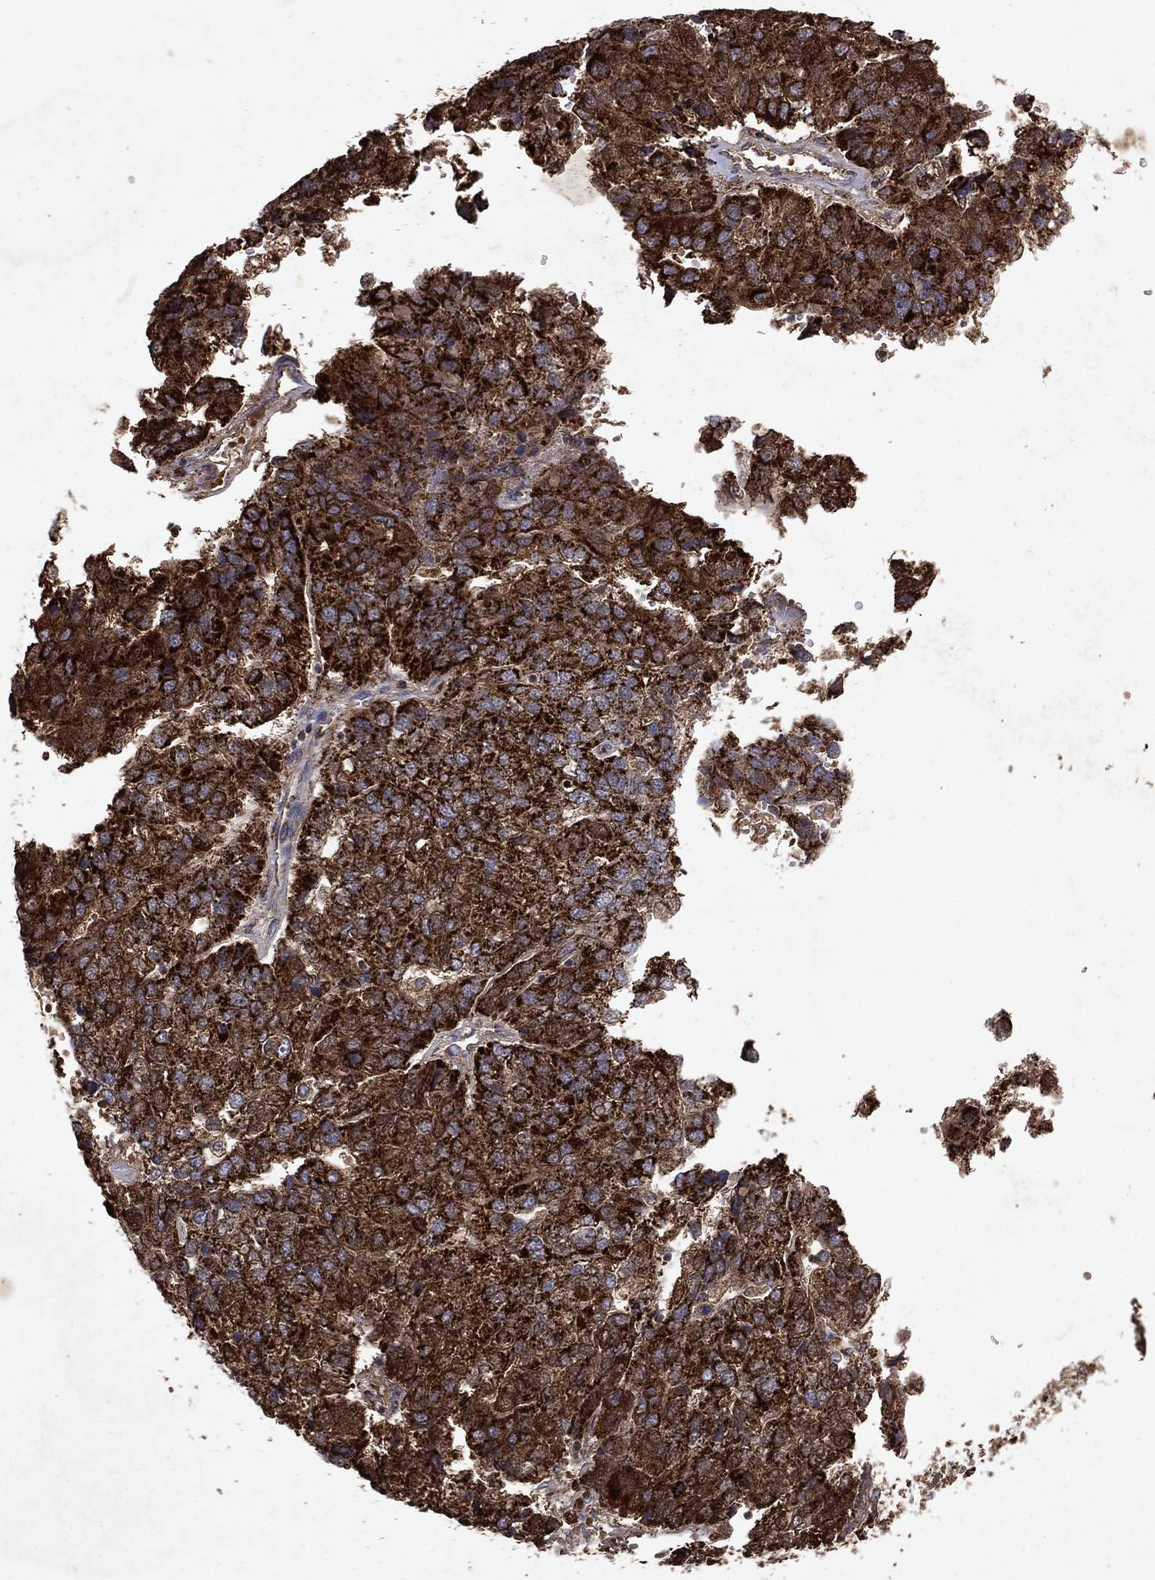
{"staining": {"intensity": "strong", "quantity": ">75%", "location": "cytoplasmic/membranous"}, "tissue": "pancreatic cancer", "cell_type": "Tumor cells", "image_type": "cancer", "snomed": [{"axis": "morphology", "description": "Adenocarcinoma, NOS"}, {"axis": "topography", "description": "Pancreas"}], "caption": "Immunohistochemical staining of pancreatic cancer (adenocarcinoma) displays high levels of strong cytoplasmic/membranous positivity in approximately >75% of tumor cells.", "gene": "PYROXD2", "patient": {"sex": "female", "age": 61}}